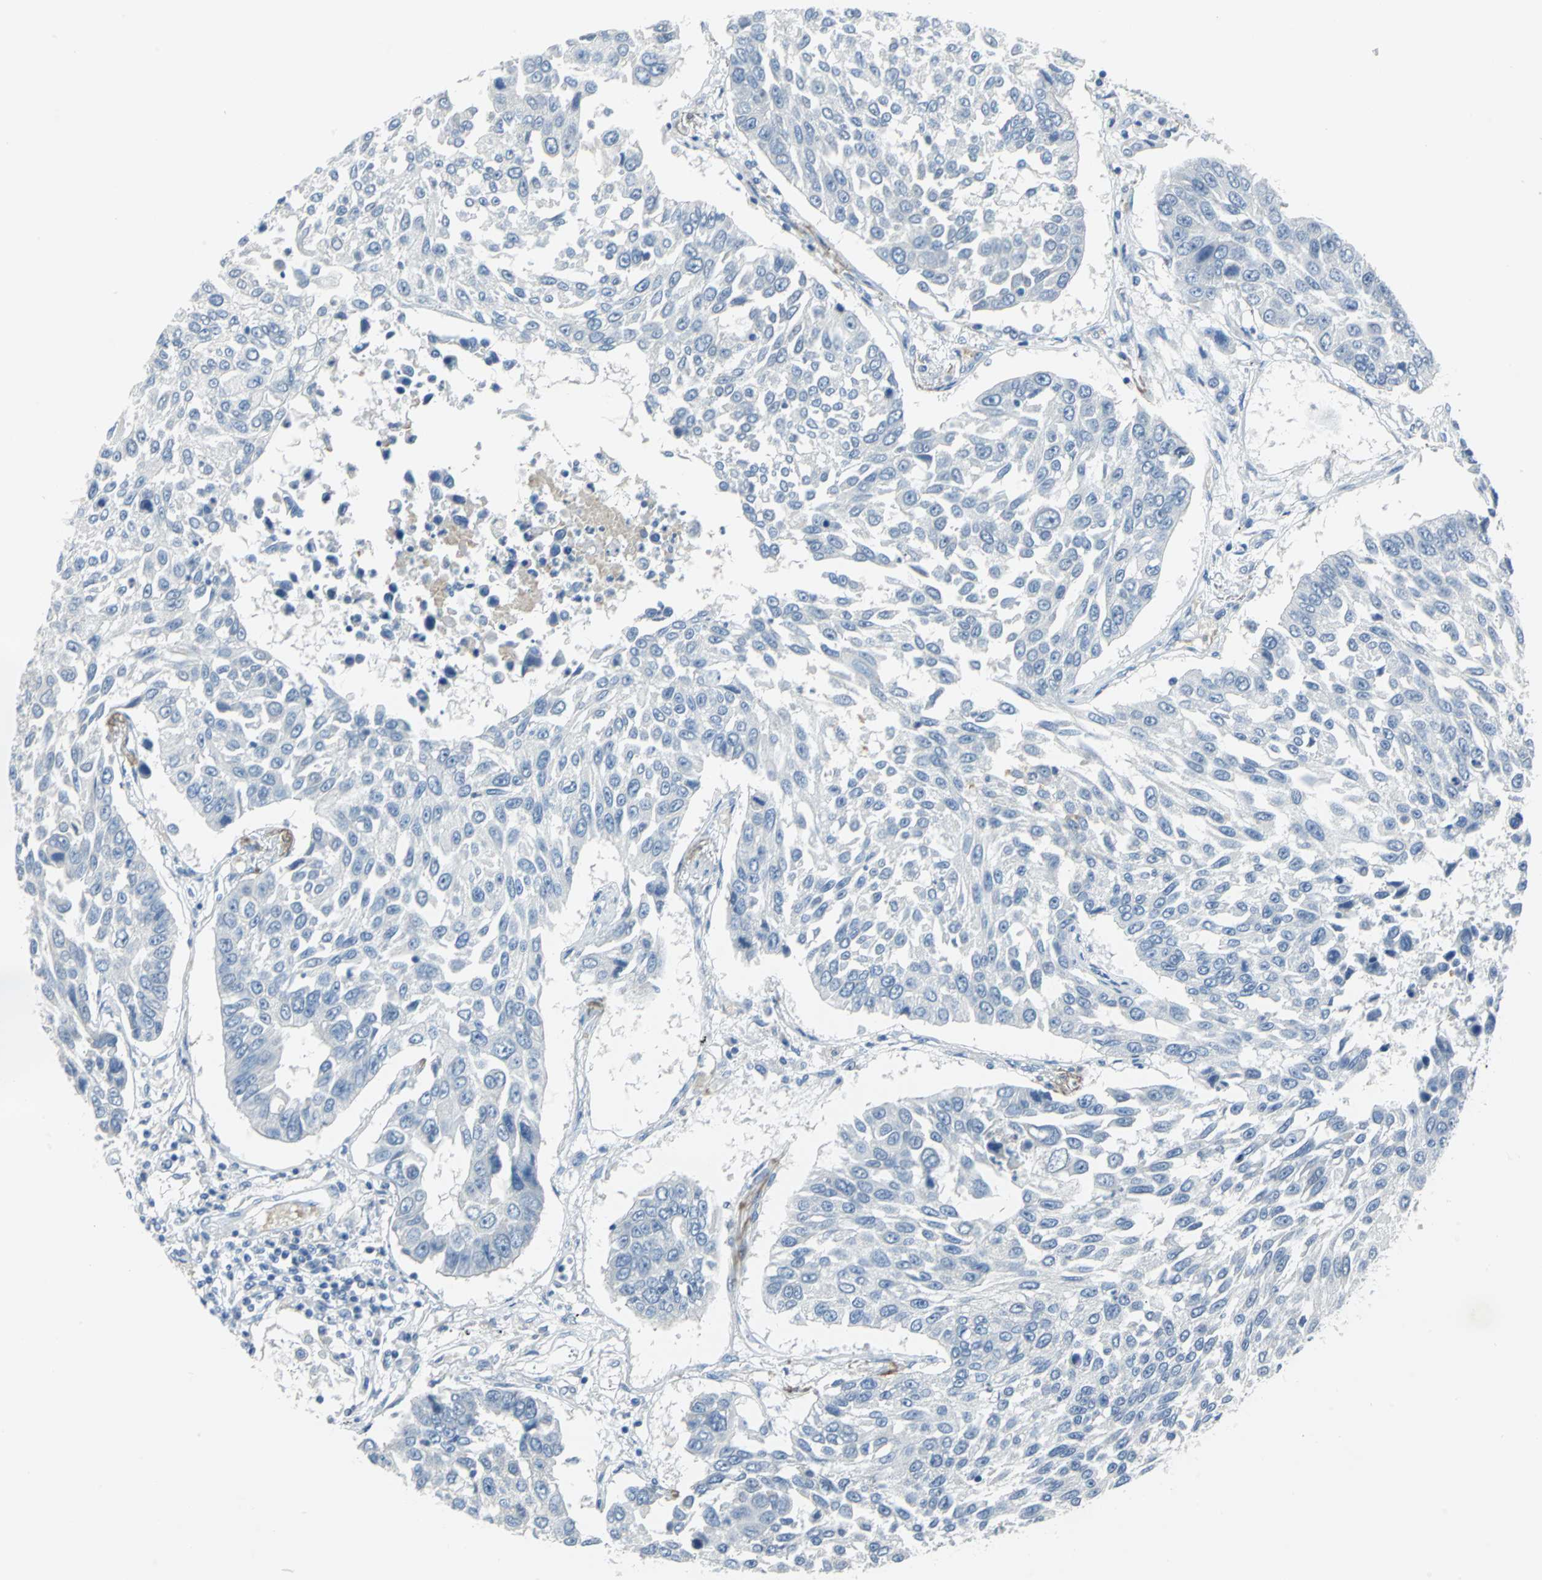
{"staining": {"intensity": "negative", "quantity": "none", "location": "none"}, "tissue": "lung cancer", "cell_type": "Tumor cells", "image_type": "cancer", "snomed": [{"axis": "morphology", "description": "Squamous cell carcinoma, NOS"}, {"axis": "topography", "description": "Lung"}], "caption": "Tumor cells are negative for brown protein staining in lung squamous cell carcinoma.", "gene": "PKLR", "patient": {"sex": "male", "age": 71}}